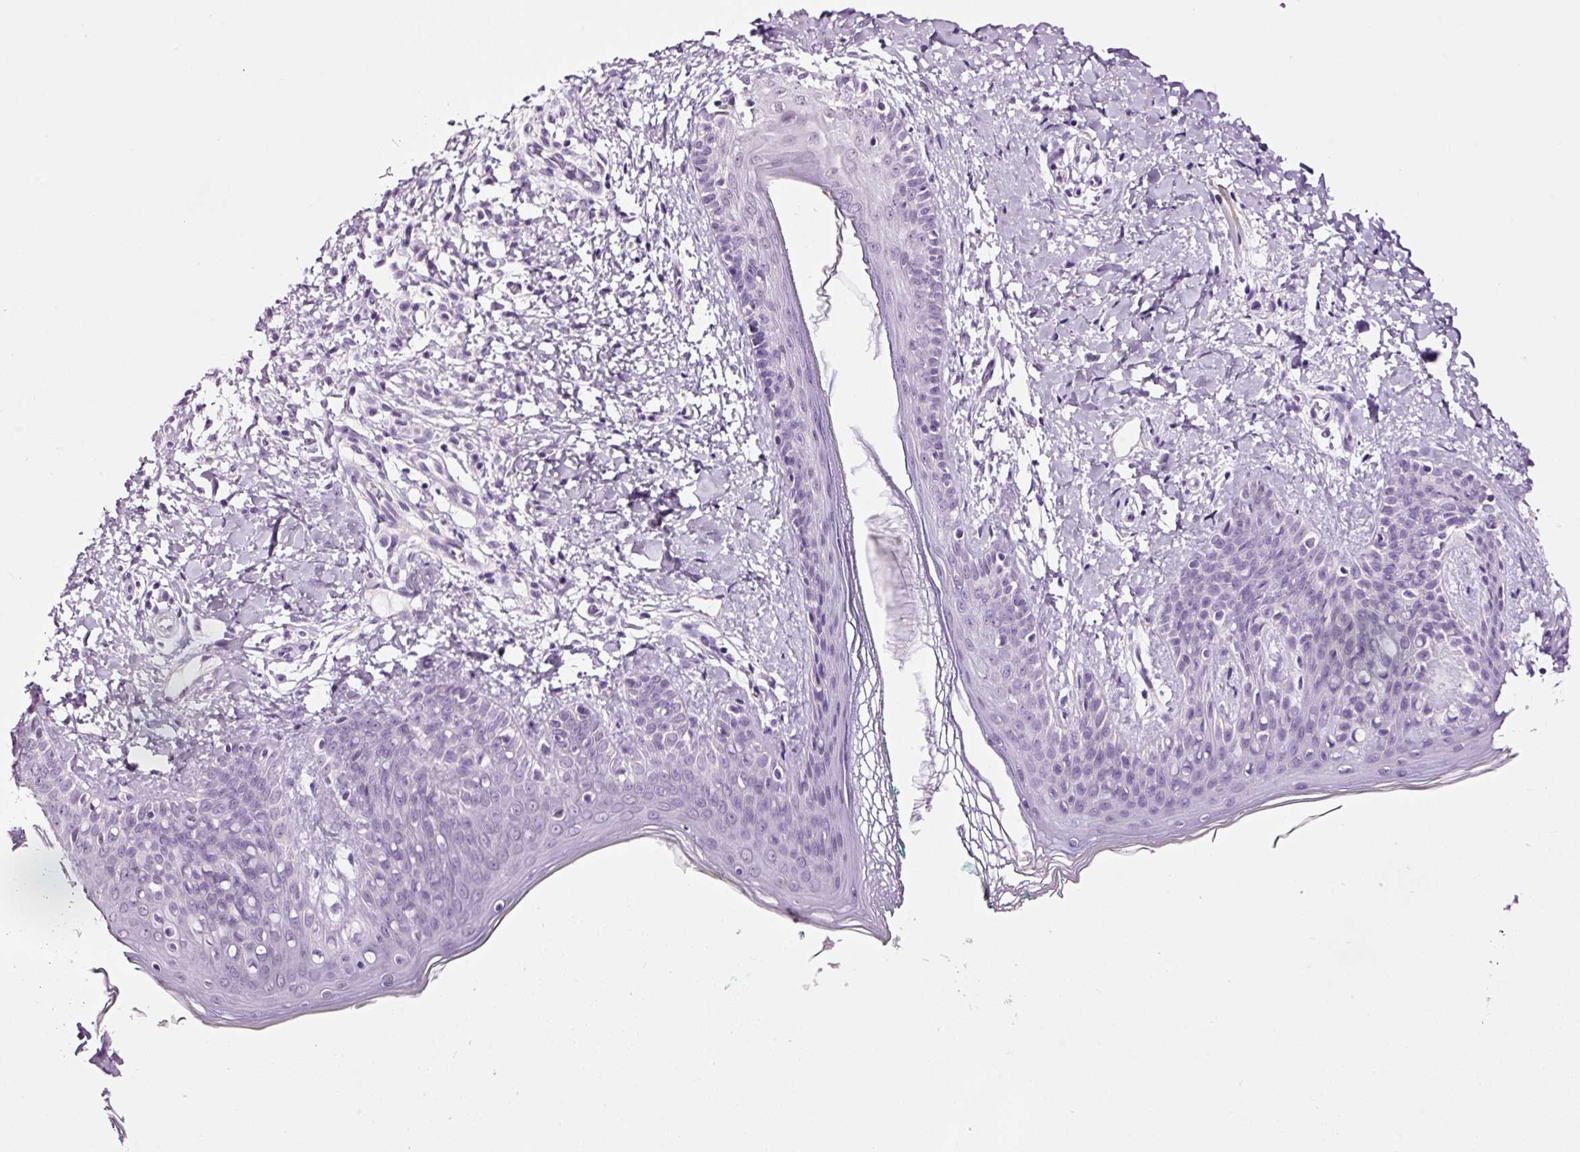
{"staining": {"intensity": "negative", "quantity": "none", "location": "none"}, "tissue": "skin", "cell_type": "Fibroblasts", "image_type": "normal", "snomed": [{"axis": "morphology", "description": "Normal tissue, NOS"}, {"axis": "topography", "description": "Skin"}], "caption": "Protein analysis of benign skin reveals no significant positivity in fibroblasts. The staining is performed using DAB brown chromogen with nuclei counter-stained in using hematoxylin.", "gene": "RTF2", "patient": {"sex": "male", "age": 16}}